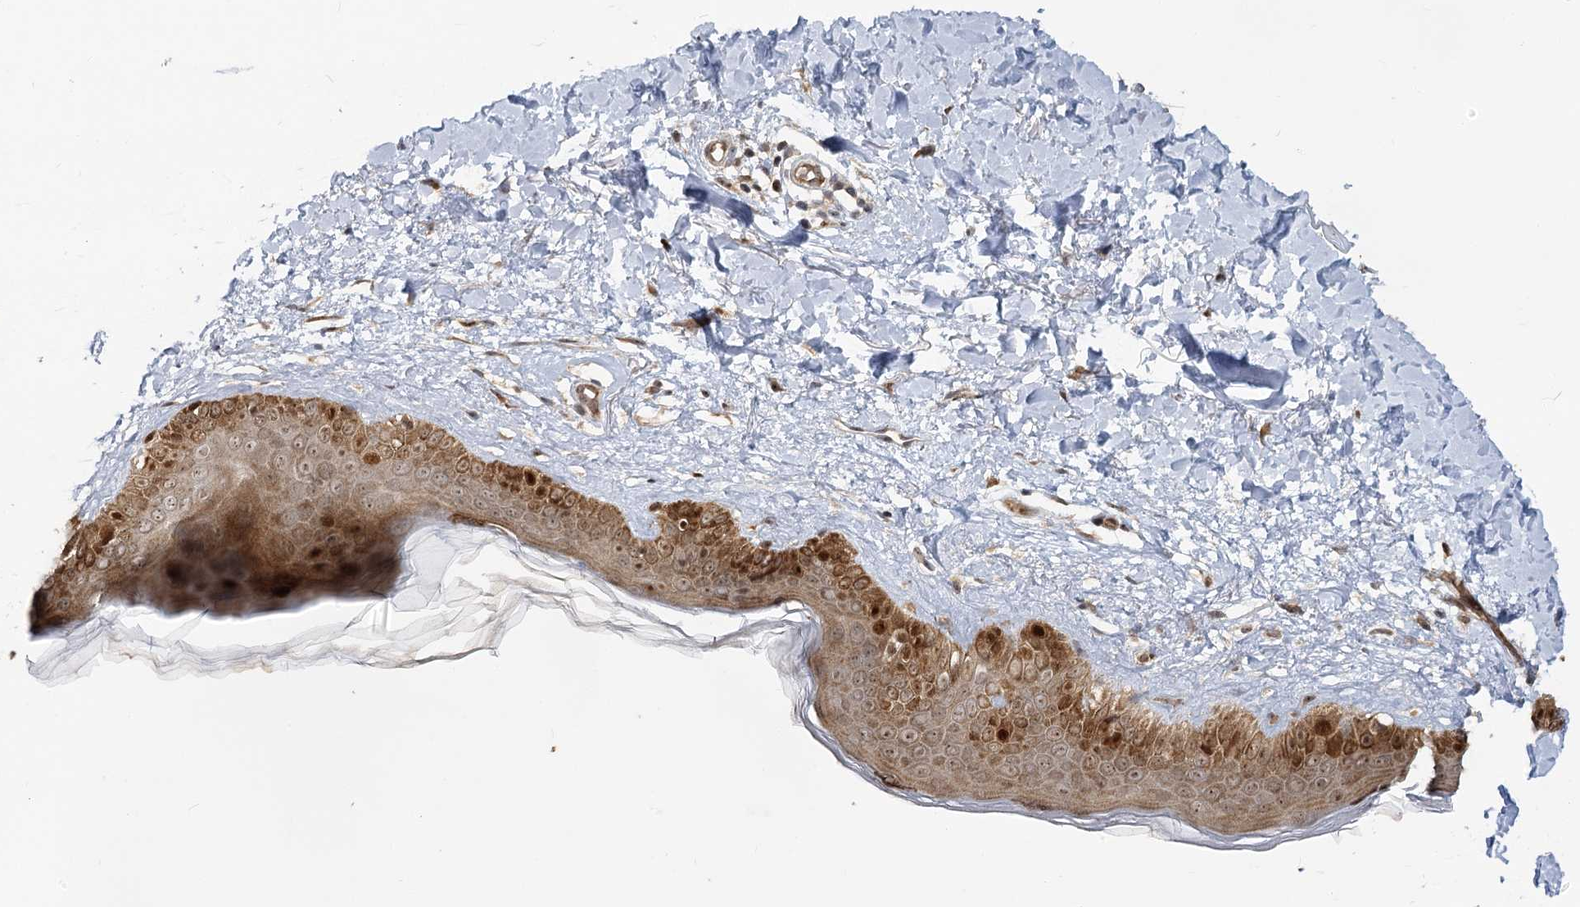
{"staining": {"intensity": "moderate", "quantity": ">75%", "location": "cytoplasmic/membranous,nuclear"}, "tissue": "skin", "cell_type": "Fibroblasts", "image_type": "normal", "snomed": [{"axis": "morphology", "description": "Normal tissue, NOS"}, {"axis": "topography", "description": "Skin"}], "caption": "Protein analysis of unremarkable skin demonstrates moderate cytoplasmic/membranous,nuclear expression in about >75% of fibroblasts.", "gene": "PIK3C2A", "patient": {"sex": "female", "age": 58}}